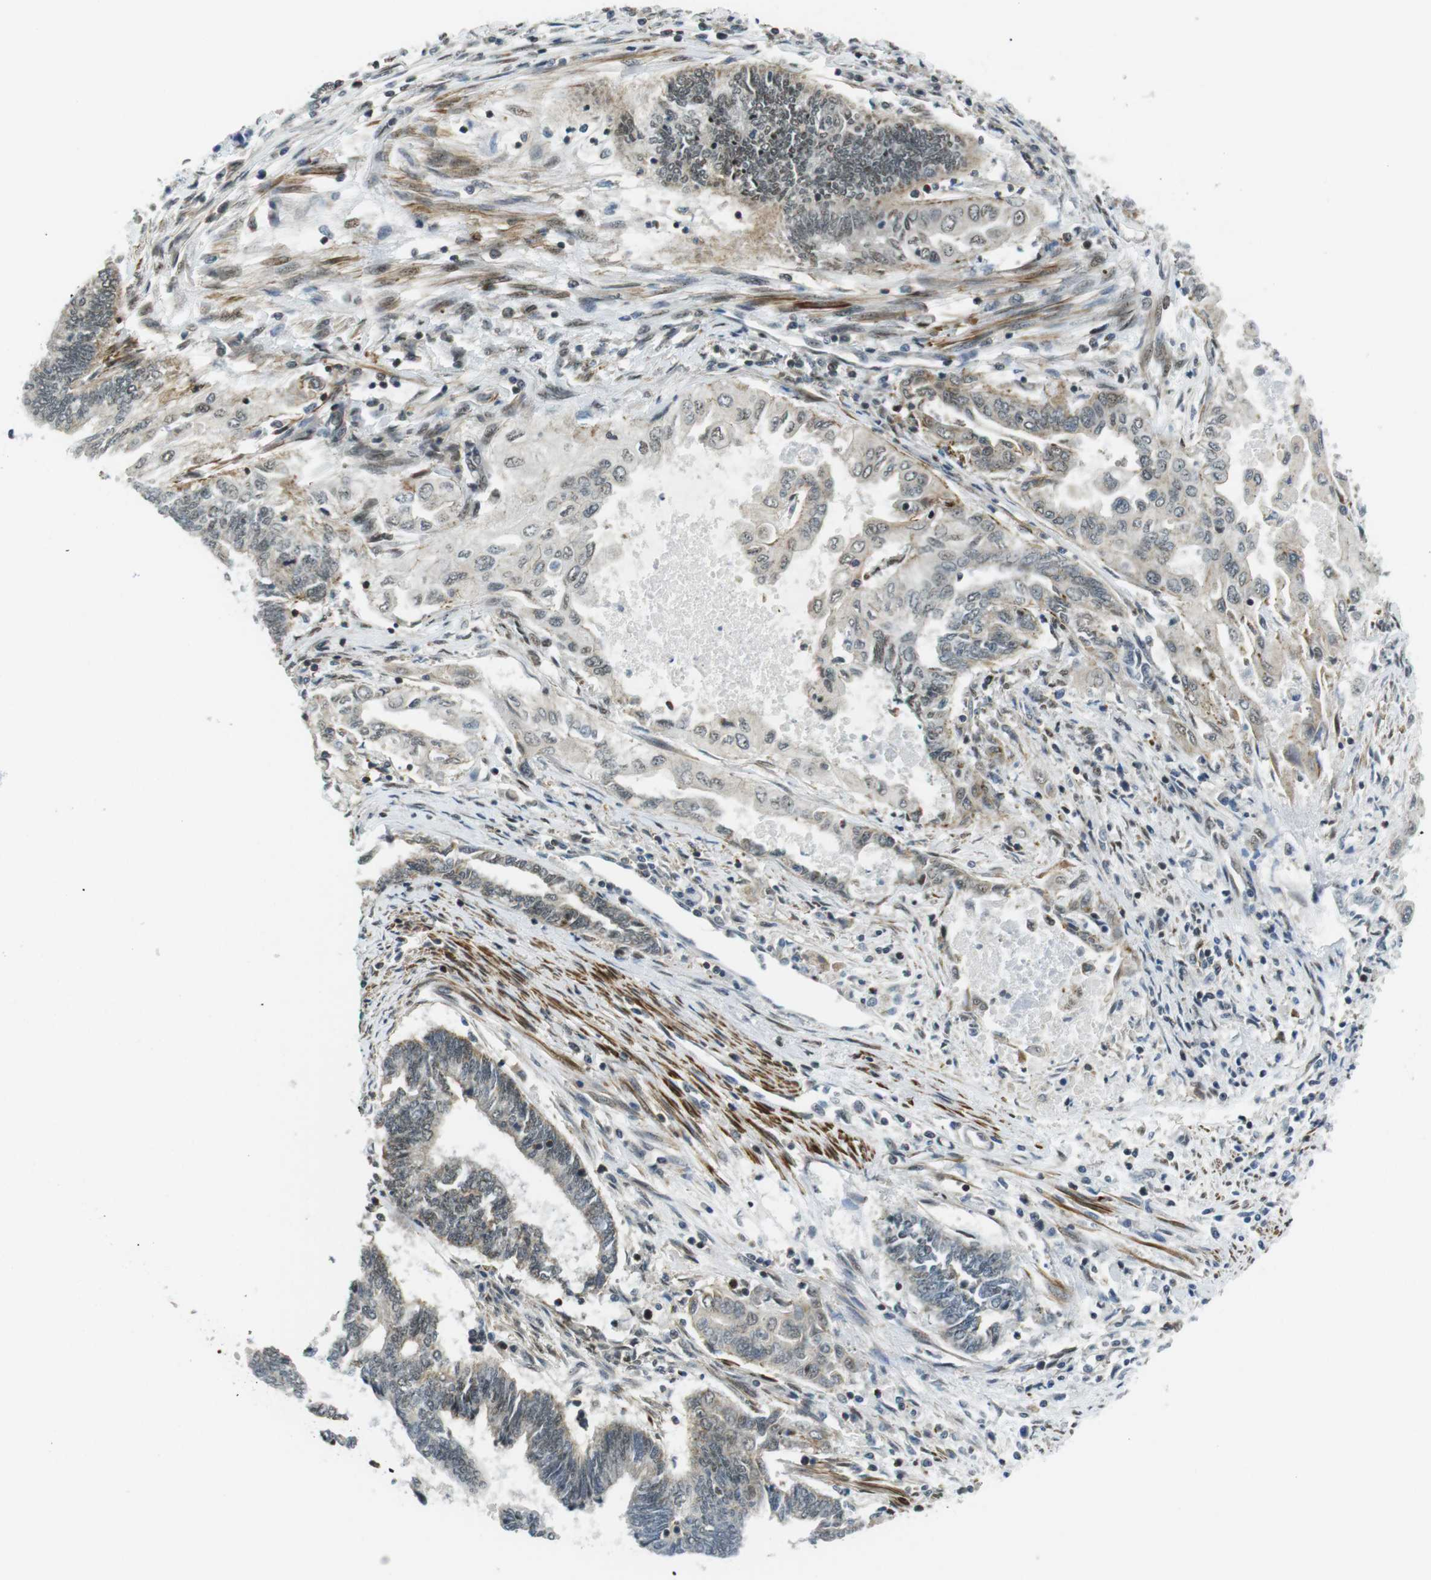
{"staining": {"intensity": "weak", "quantity": "25%-75%", "location": "cytoplasmic/membranous,nuclear"}, "tissue": "endometrial cancer", "cell_type": "Tumor cells", "image_type": "cancer", "snomed": [{"axis": "morphology", "description": "Adenocarcinoma, NOS"}, {"axis": "topography", "description": "Uterus"}, {"axis": "topography", "description": "Endometrium"}], "caption": "Protein staining of endometrial adenocarcinoma tissue displays weak cytoplasmic/membranous and nuclear positivity in approximately 25%-75% of tumor cells. The staining was performed using DAB (3,3'-diaminobenzidine) to visualize the protein expression in brown, while the nuclei were stained in blue with hematoxylin (Magnification: 20x).", "gene": "USP7", "patient": {"sex": "female", "age": 70}}